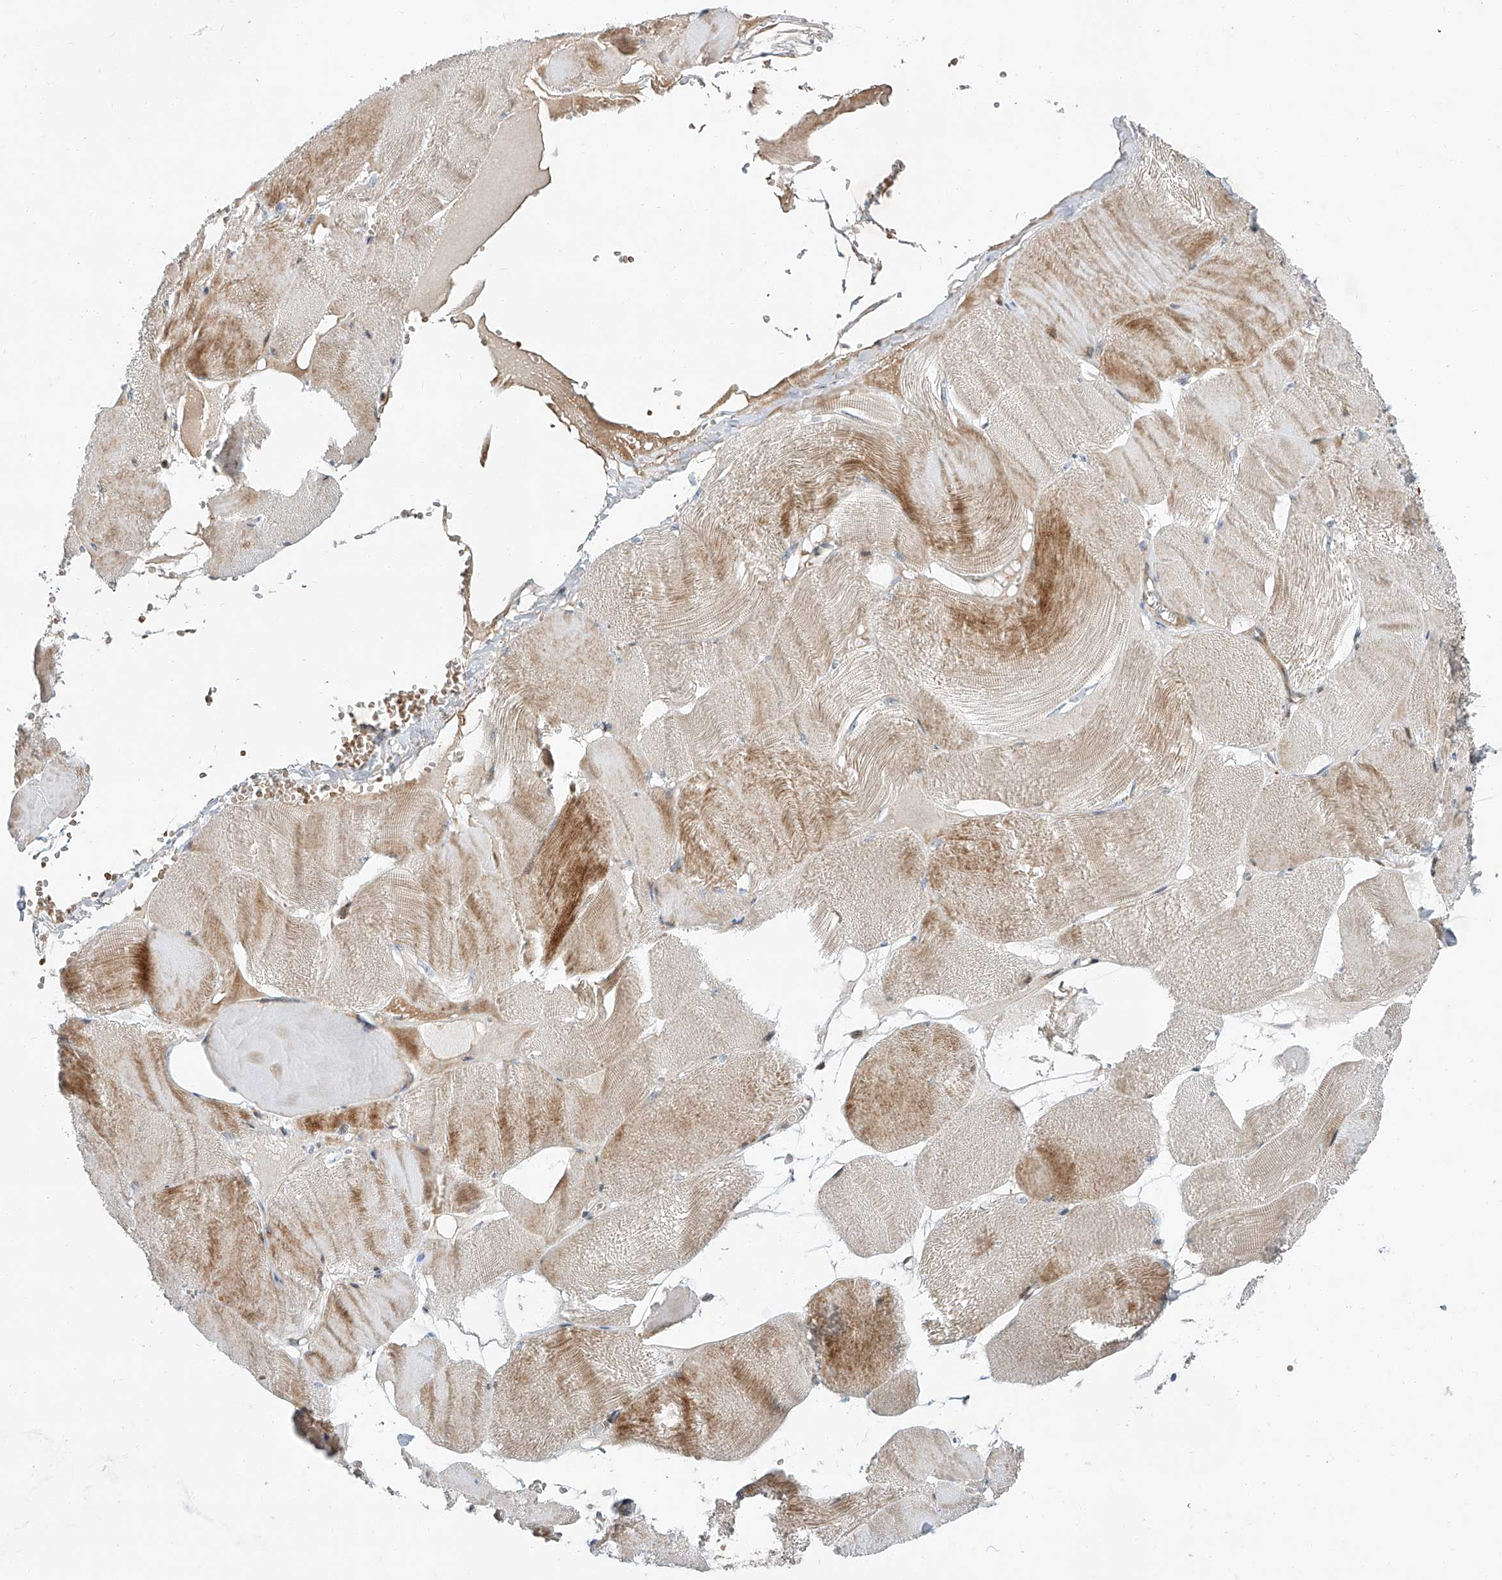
{"staining": {"intensity": "moderate", "quantity": "25%-75%", "location": "cytoplasmic/membranous"}, "tissue": "skeletal muscle", "cell_type": "Myocytes", "image_type": "normal", "snomed": [{"axis": "morphology", "description": "Normal tissue, NOS"}, {"axis": "morphology", "description": "Basal cell carcinoma"}, {"axis": "topography", "description": "Skeletal muscle"}], "caption": "A micrograph showing moderate cytoplasmic/membranous expression in approximately 25%-75% of myocytes in normal skeletal muscle, as visualized by brown immunohistochemical staining.", "gene": "USF3", "patient": {"sex": "female", "age": 64}}